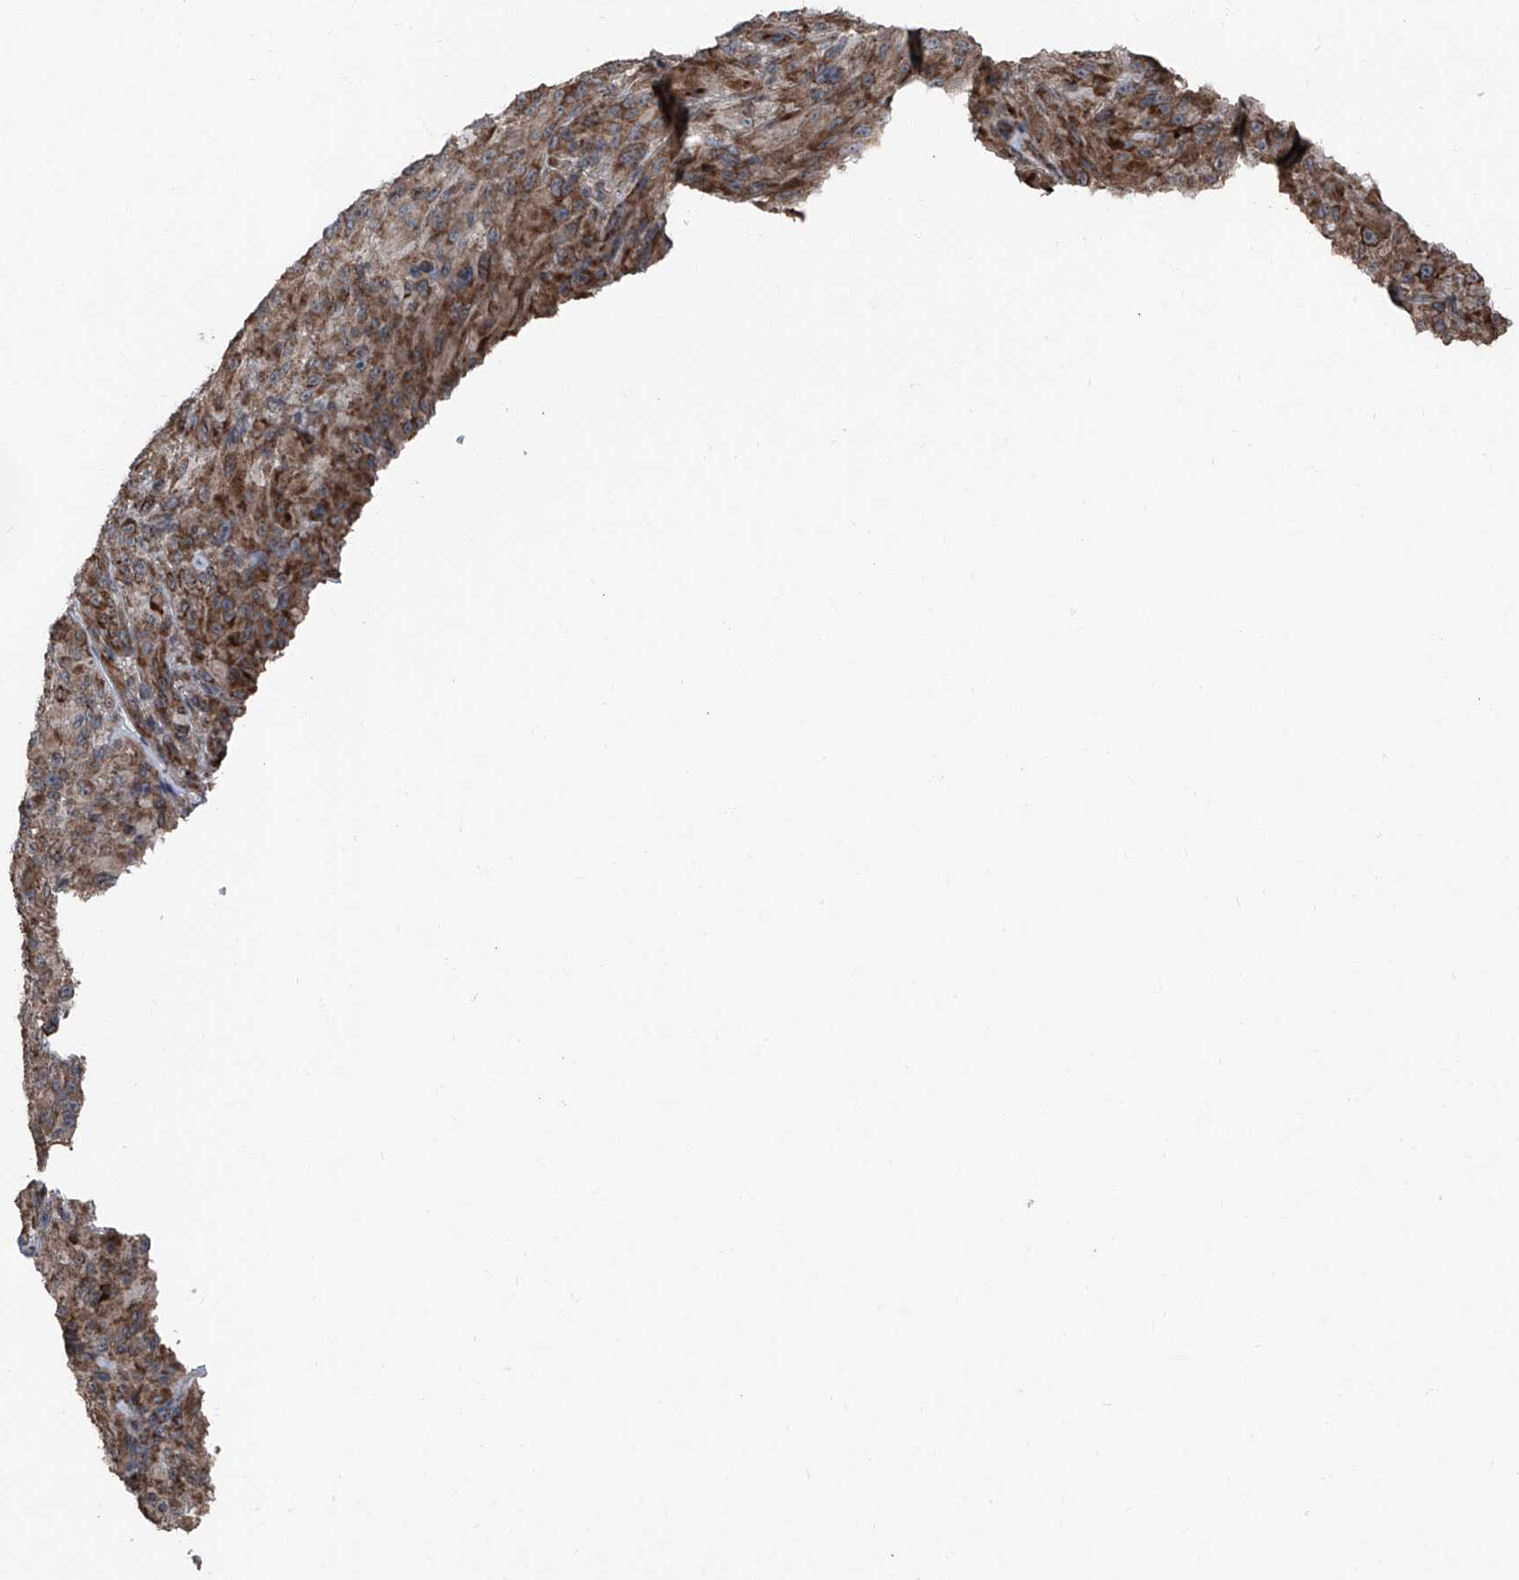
{"staining": {"intensity": "moderate", "quantity": ">75%", "location": "cytoplasmic/membranous"}, "tissue": "melanoma", "cell_type": "Tumor cells", "image_type": "cancer", "snomed": [{"axis": "morphology", "description": "Malignant melanoma, NOS"}, {"axis": "topography", "description": "Skin of head"}], "caption": "Melanoma stained with a brown dye shows moderate cytoplasmic/membranous positive positivity in about >75% of tumor cells.", "gene": "LIMK1", "patient": {"sex": "male", "age": 96}}